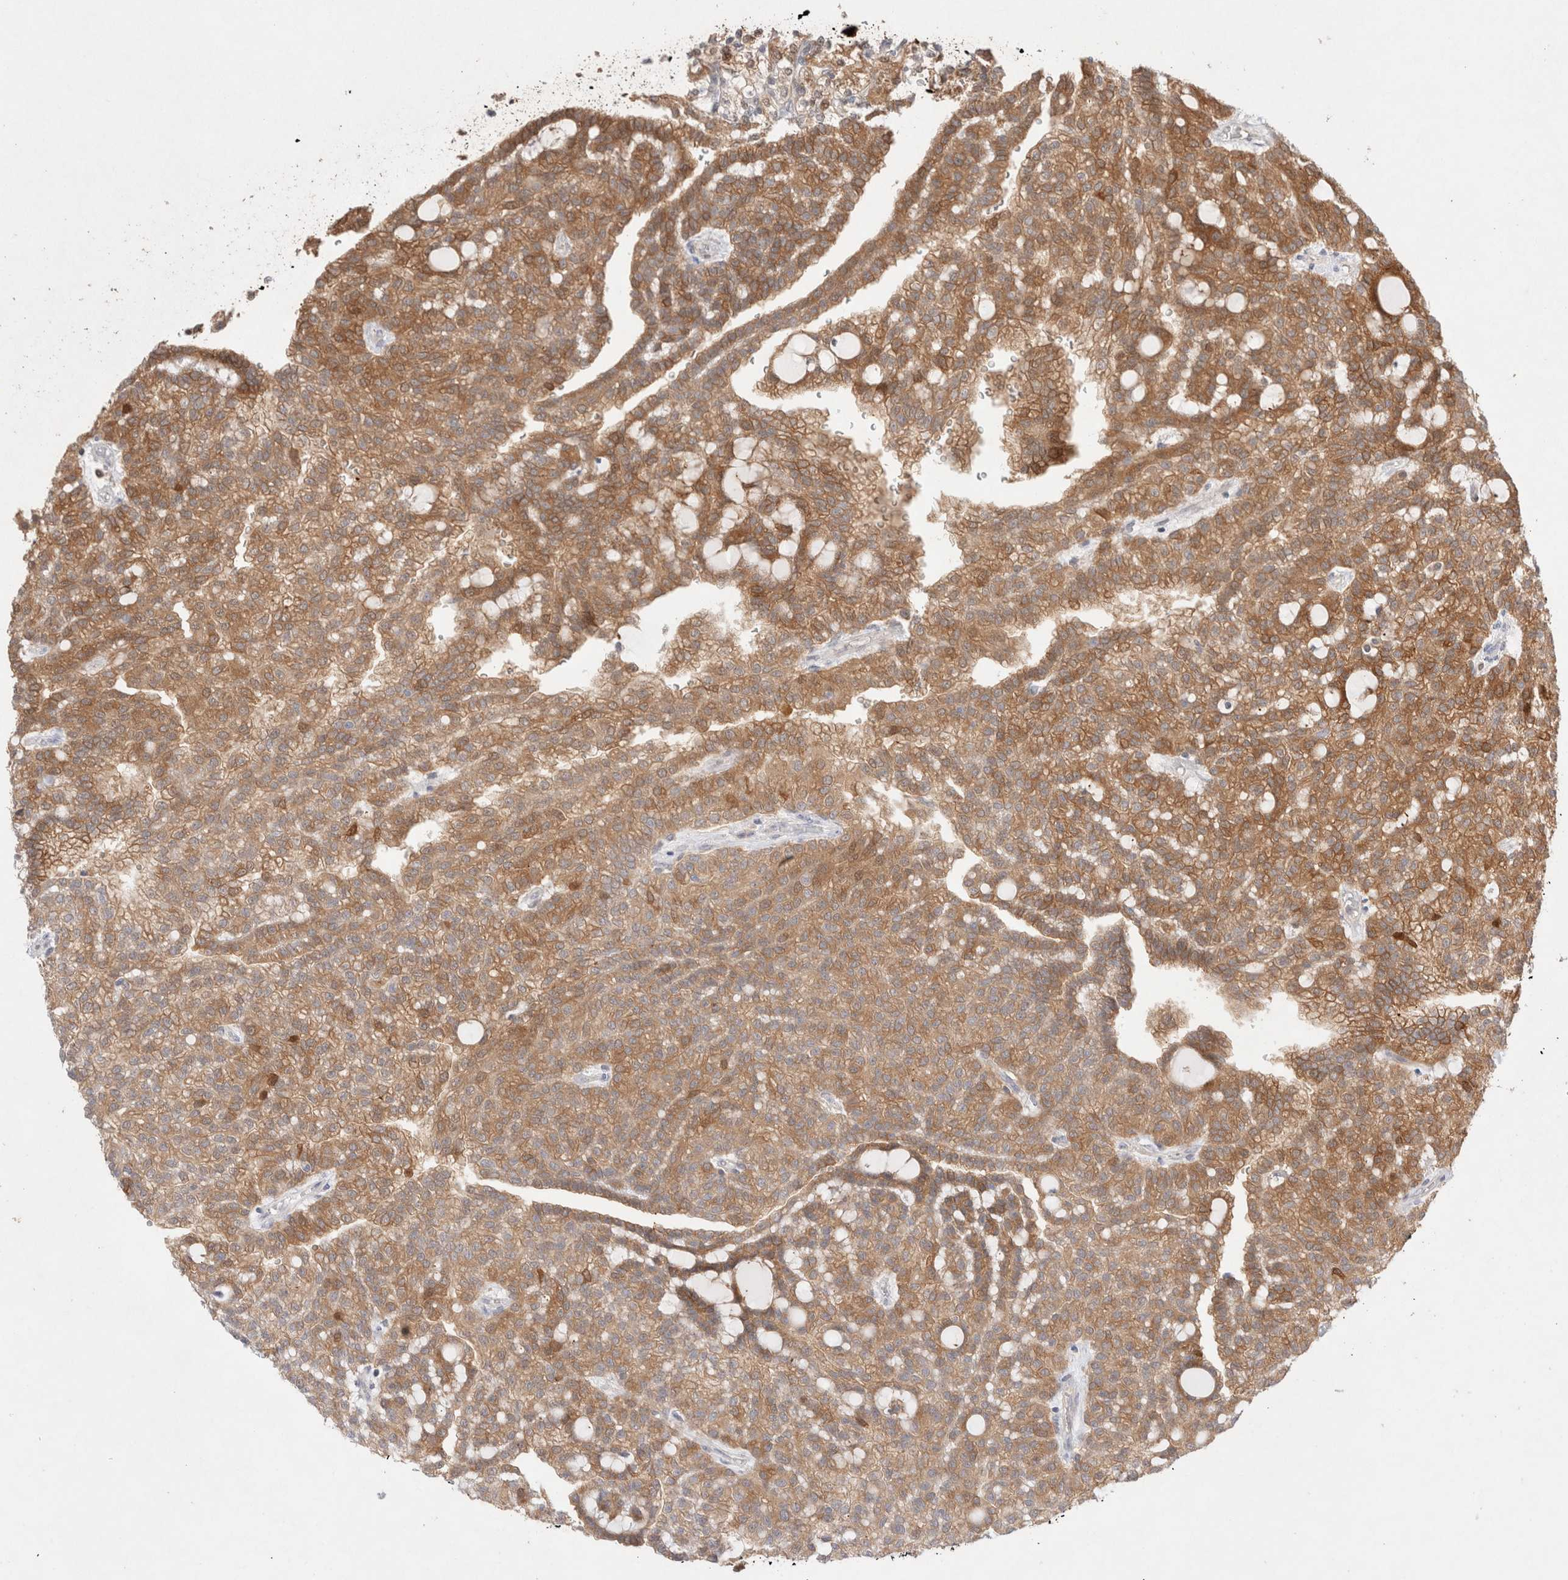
{"staining": {"intensity": "moderate", "quantity": ">75%", "location": "cytoplasmic/membranous"}, "tissue": "renal cancer", "cell_type": "Tumor cells", "image_type": "cancer", "snomed": [{"axis": "morphology", "description": "Adenocarcinoma, NOS"}, {"axis": "topography", "description": "Kidney"}], "caption": "The photomicrograph exhibits a brown stain indicating the presence of a protein in the cytoplasmic/membranous of tumor cells in adenocarcinoma (renal).", "gene": "STARD10", "patient": {"sex": "male", "age": 63}}